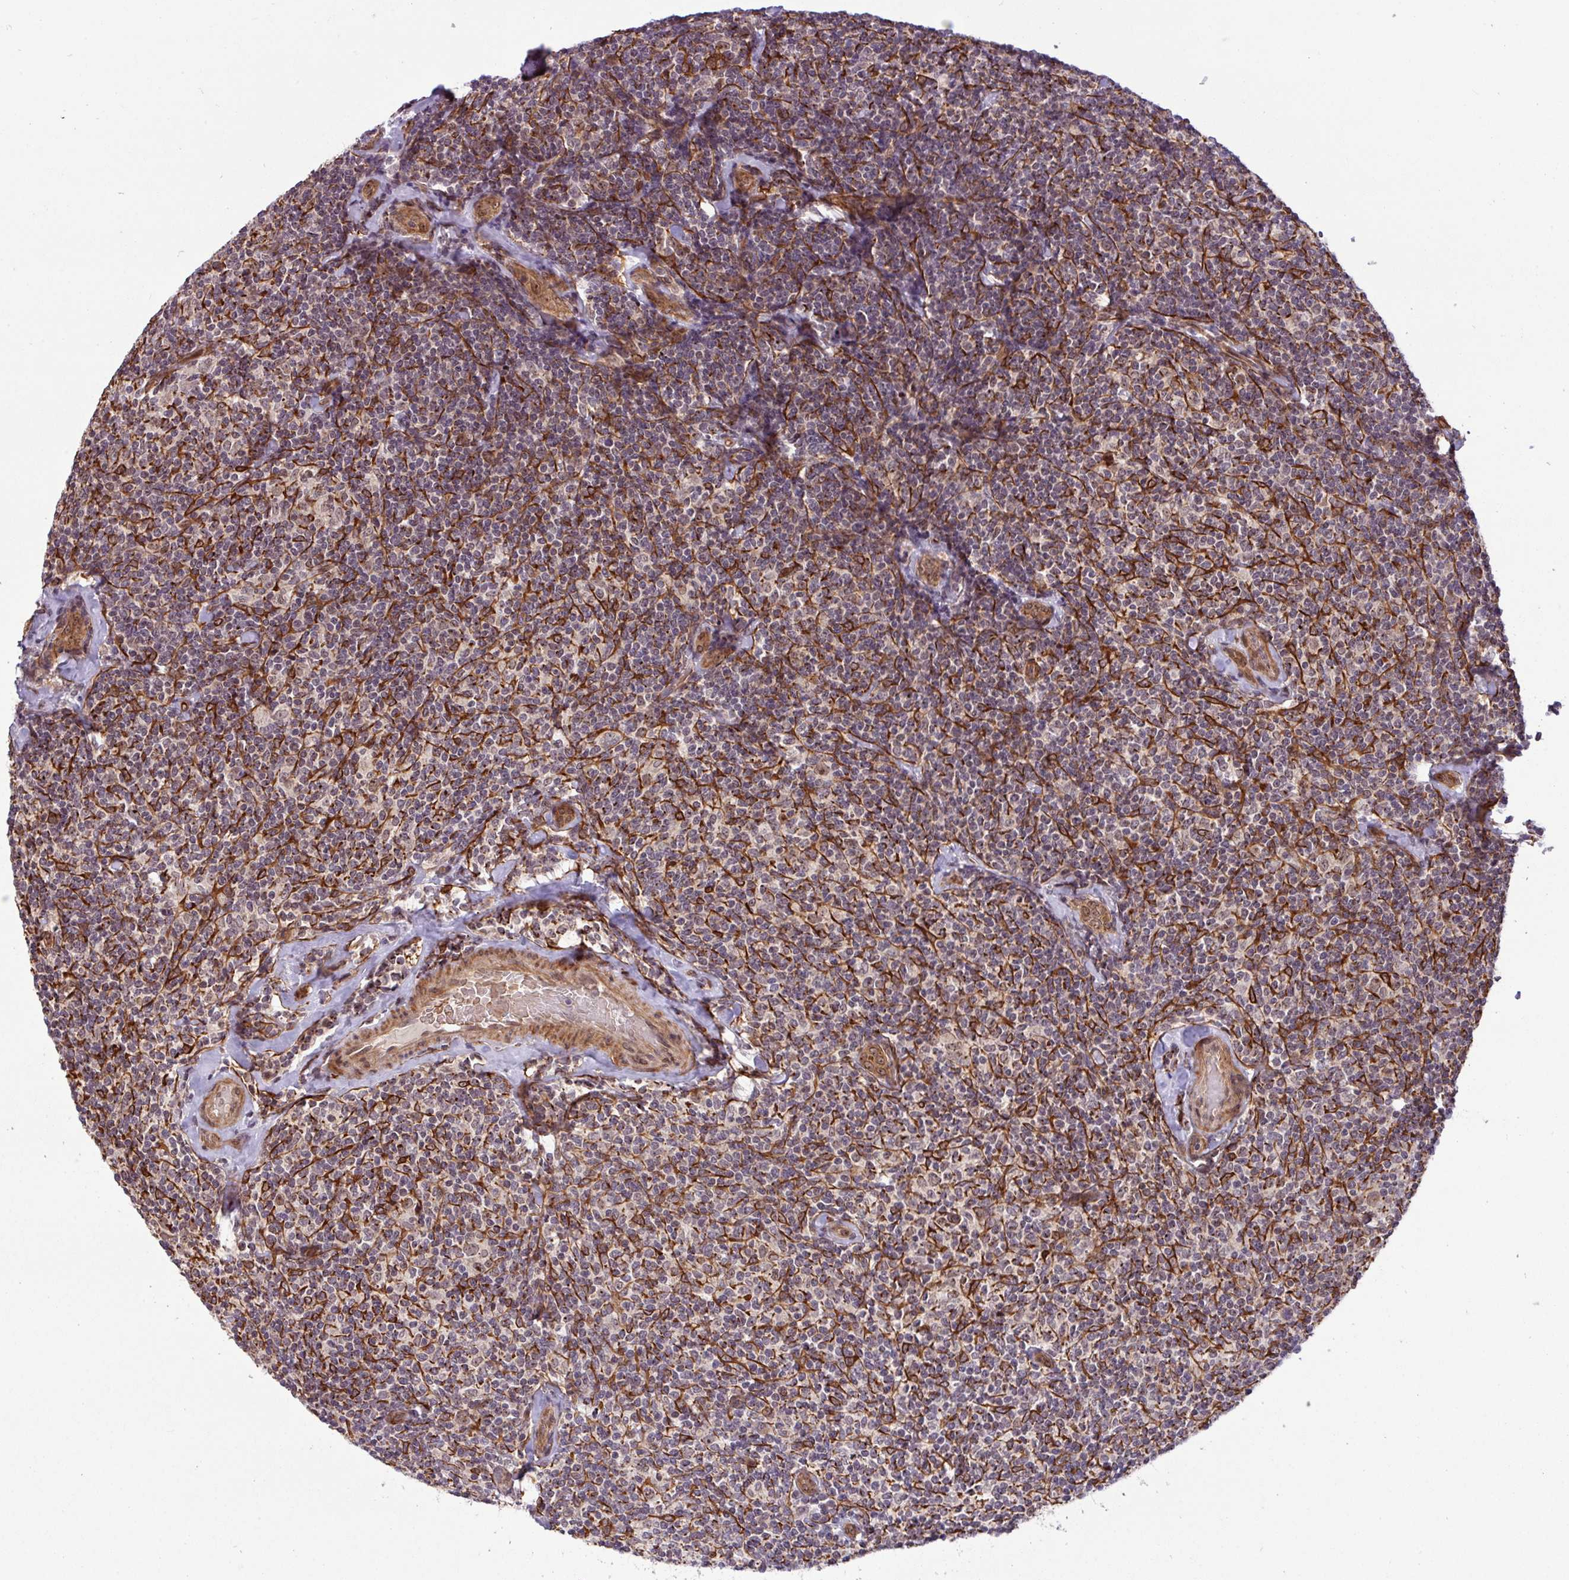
{"staining": {"intensity": "negative", "quantity": "none", "location": "none"}, "tissue": "lymphoma", "cell_type": "Tumor cells", "image_type": "cancer", "snomed": [{"axis": "morphology", "description": "Malignant lymphoma, non-Hodgkin's type, Low grade"}, {"axis": "topography", "description": "Lymph node"}], "caption": "This is an immunohistochemistry image of human low-grade malignant lymphoma, non-Hodgkin's type. There is no expression in tumor cells.", "gene": "C7orf50", "patient": {"sex": "female", "age": 56}}